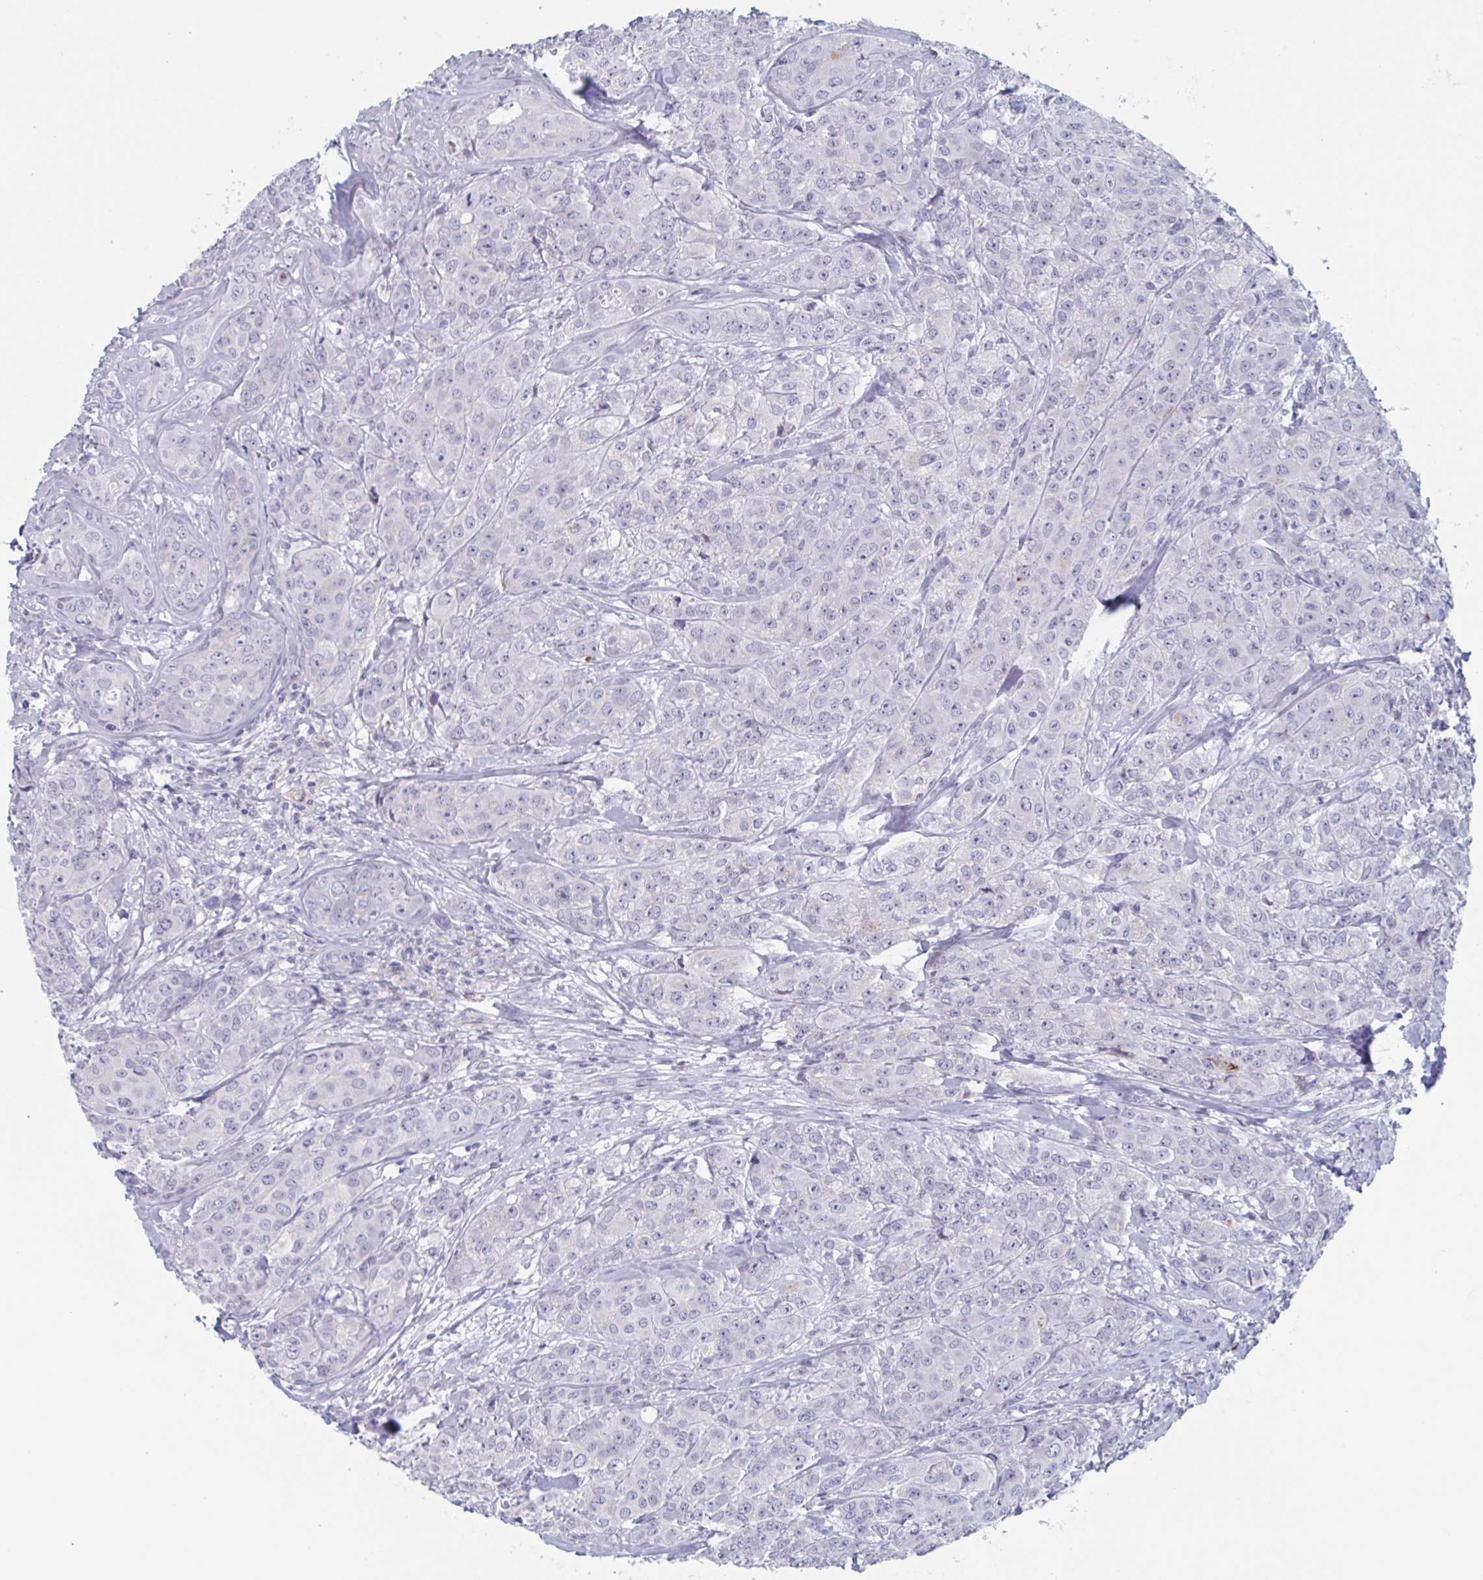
{"staining": {"intensity": "negative", "quantity": "none", "location": "none"}, "tissue": "breast cancer", "cell_type": "Tumor cells", "image_type": "cancer", "snomed": [{"axis": "morphology", "description": "Normal tissue, NOS"}, {"axis": "morphology", "description": "Duct carcinoma"}, {"axis": "topography", "description": "Breast"}], "caption": "A micrograph of breast infiltrating ductal carcinoma stained for a protein exhibits no brown staining in tumor cells.", "gene": "NDUFC2", "patient": {"sex": "female", "age": 43}}